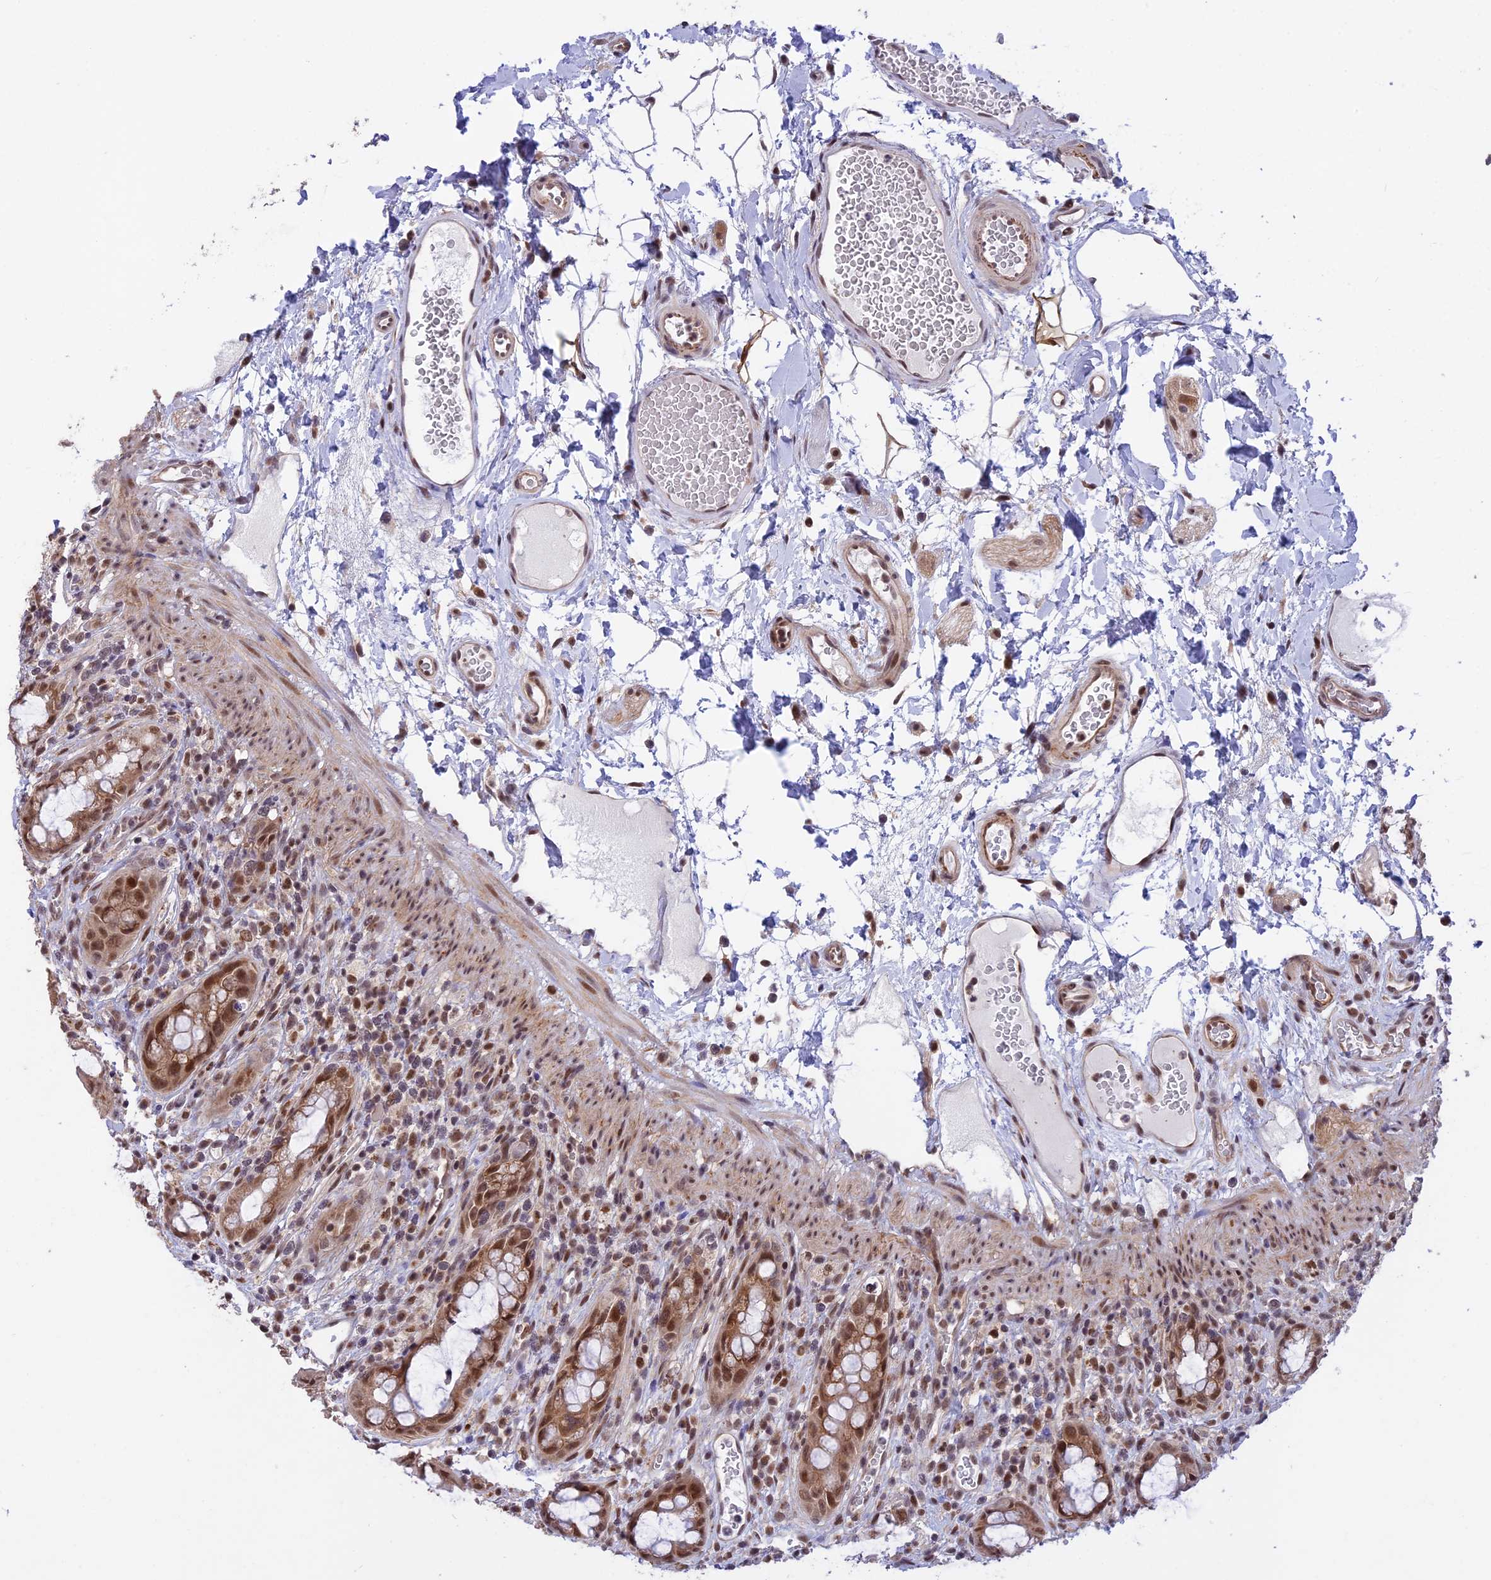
{"staining": {"intensity": "strong", "quantity": ">75%", "location": "cytoplasmic/membranous,nuclear"}, "tissue": "rectum", "cell_type": "Glandular cells", "image_type": "normal", "snomed": [{"axis": "morphology", "description": "Normal tissue, NOS"}, {"axis": "topography", "description": "Rectum"}], "caption": "Human rectum stained for a protein (brown) exhibits strong cytoplasmic/membranous,nuclear positive expression in about >75% of glandular cells.", "gene": "POLR2C", "patient": {"sex": "female", "age": 57}}